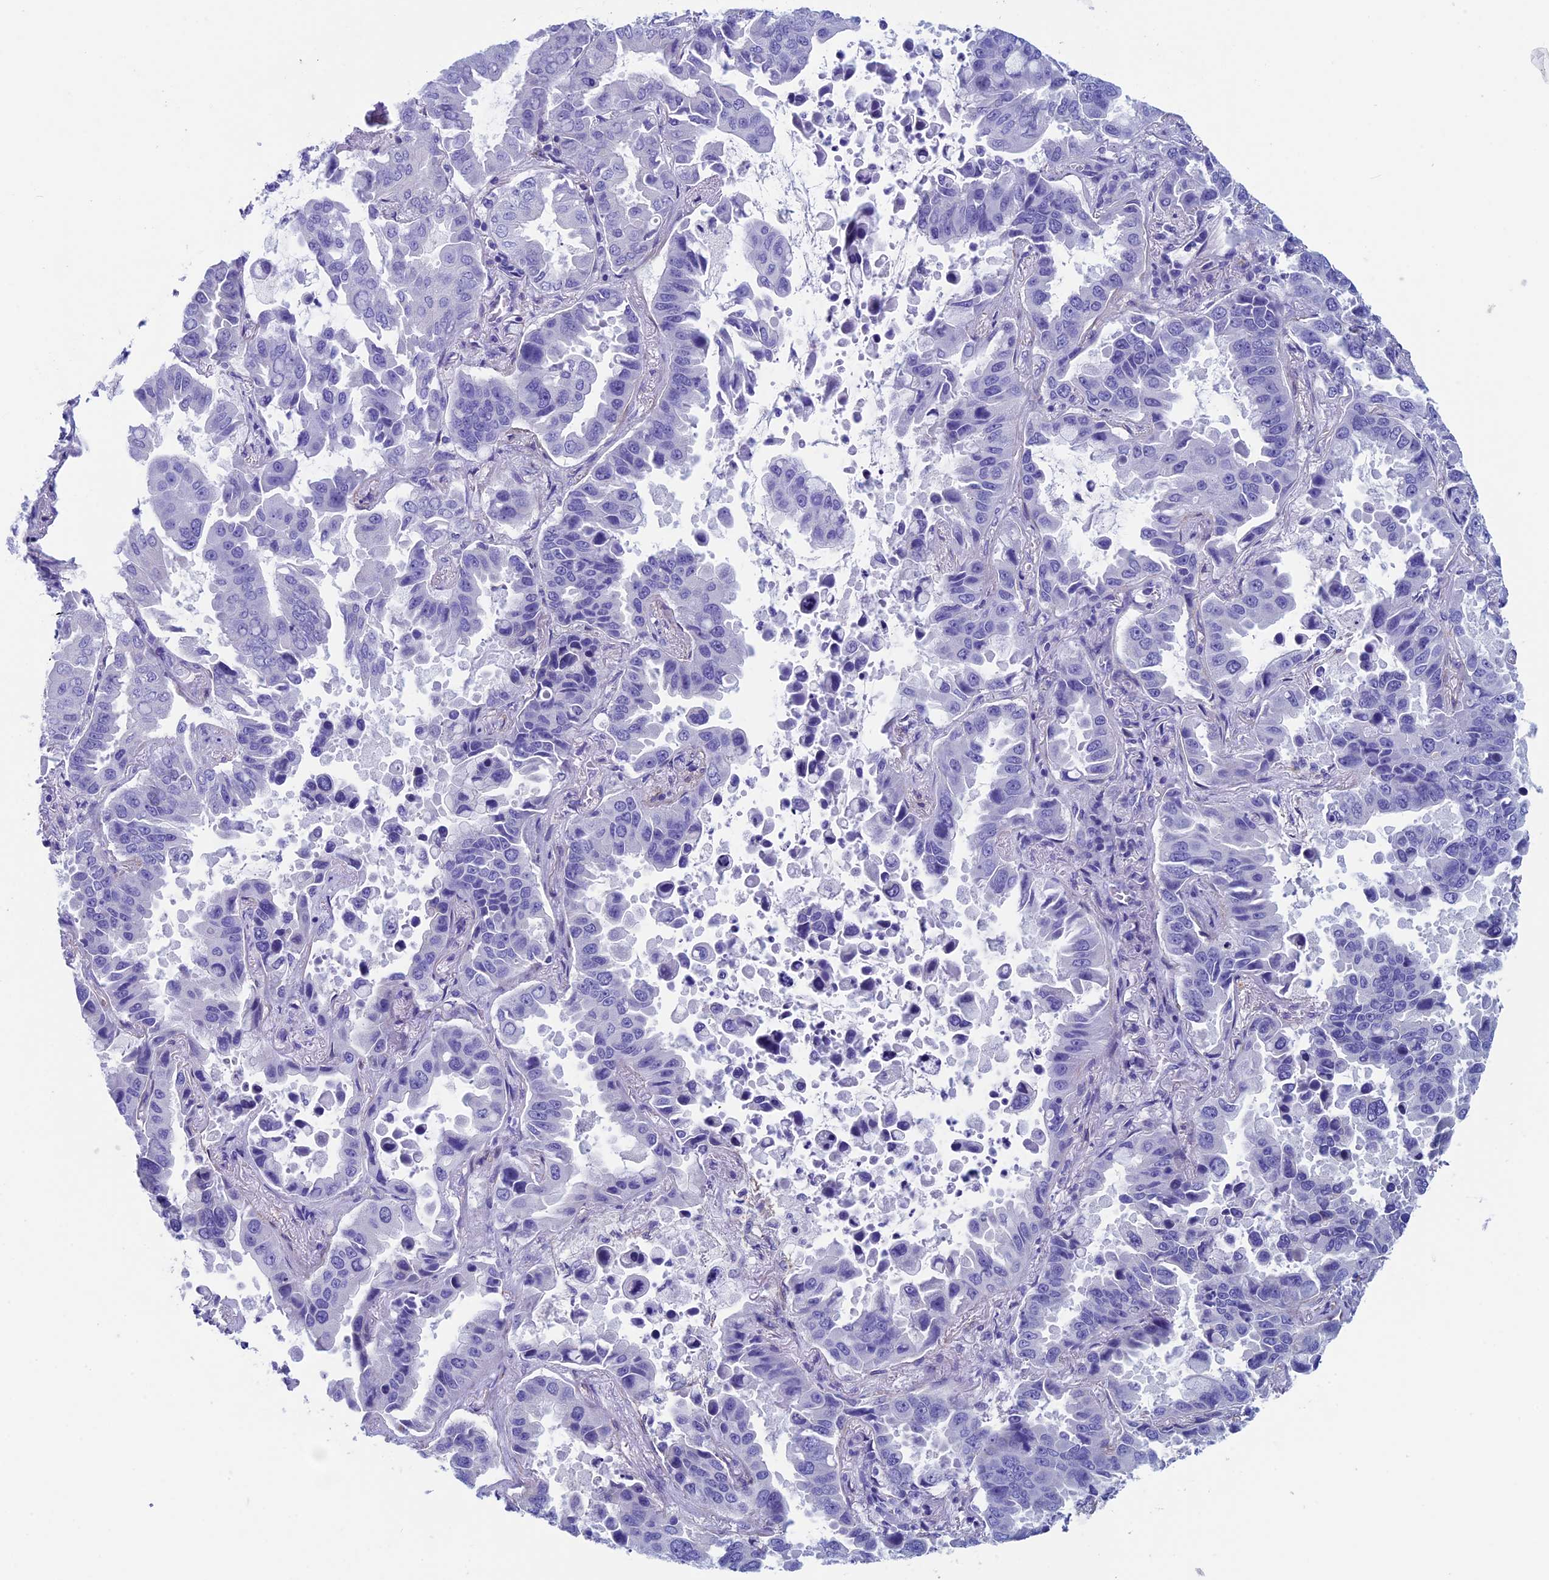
{"staining": {"intensity": "negative", "quantity": "none", "location": "none"}, "tissue": "lung cancer", "cell_type": "Tumor cells", "image_type": "cancer", "snomed": [{"axis": "morphology", "description": "Adenocarcinoma, NOS"}, {"axis": "topography", "description": "Lung"}], "caption": "Protein analysis of lung cancer exhibits no significant expression in tumor cells. (DAB (3,3'-diaminobenzidine) IHC, high magnification).", "gene": "ADH7", "patient": {"sex": "male", "age": 64}}